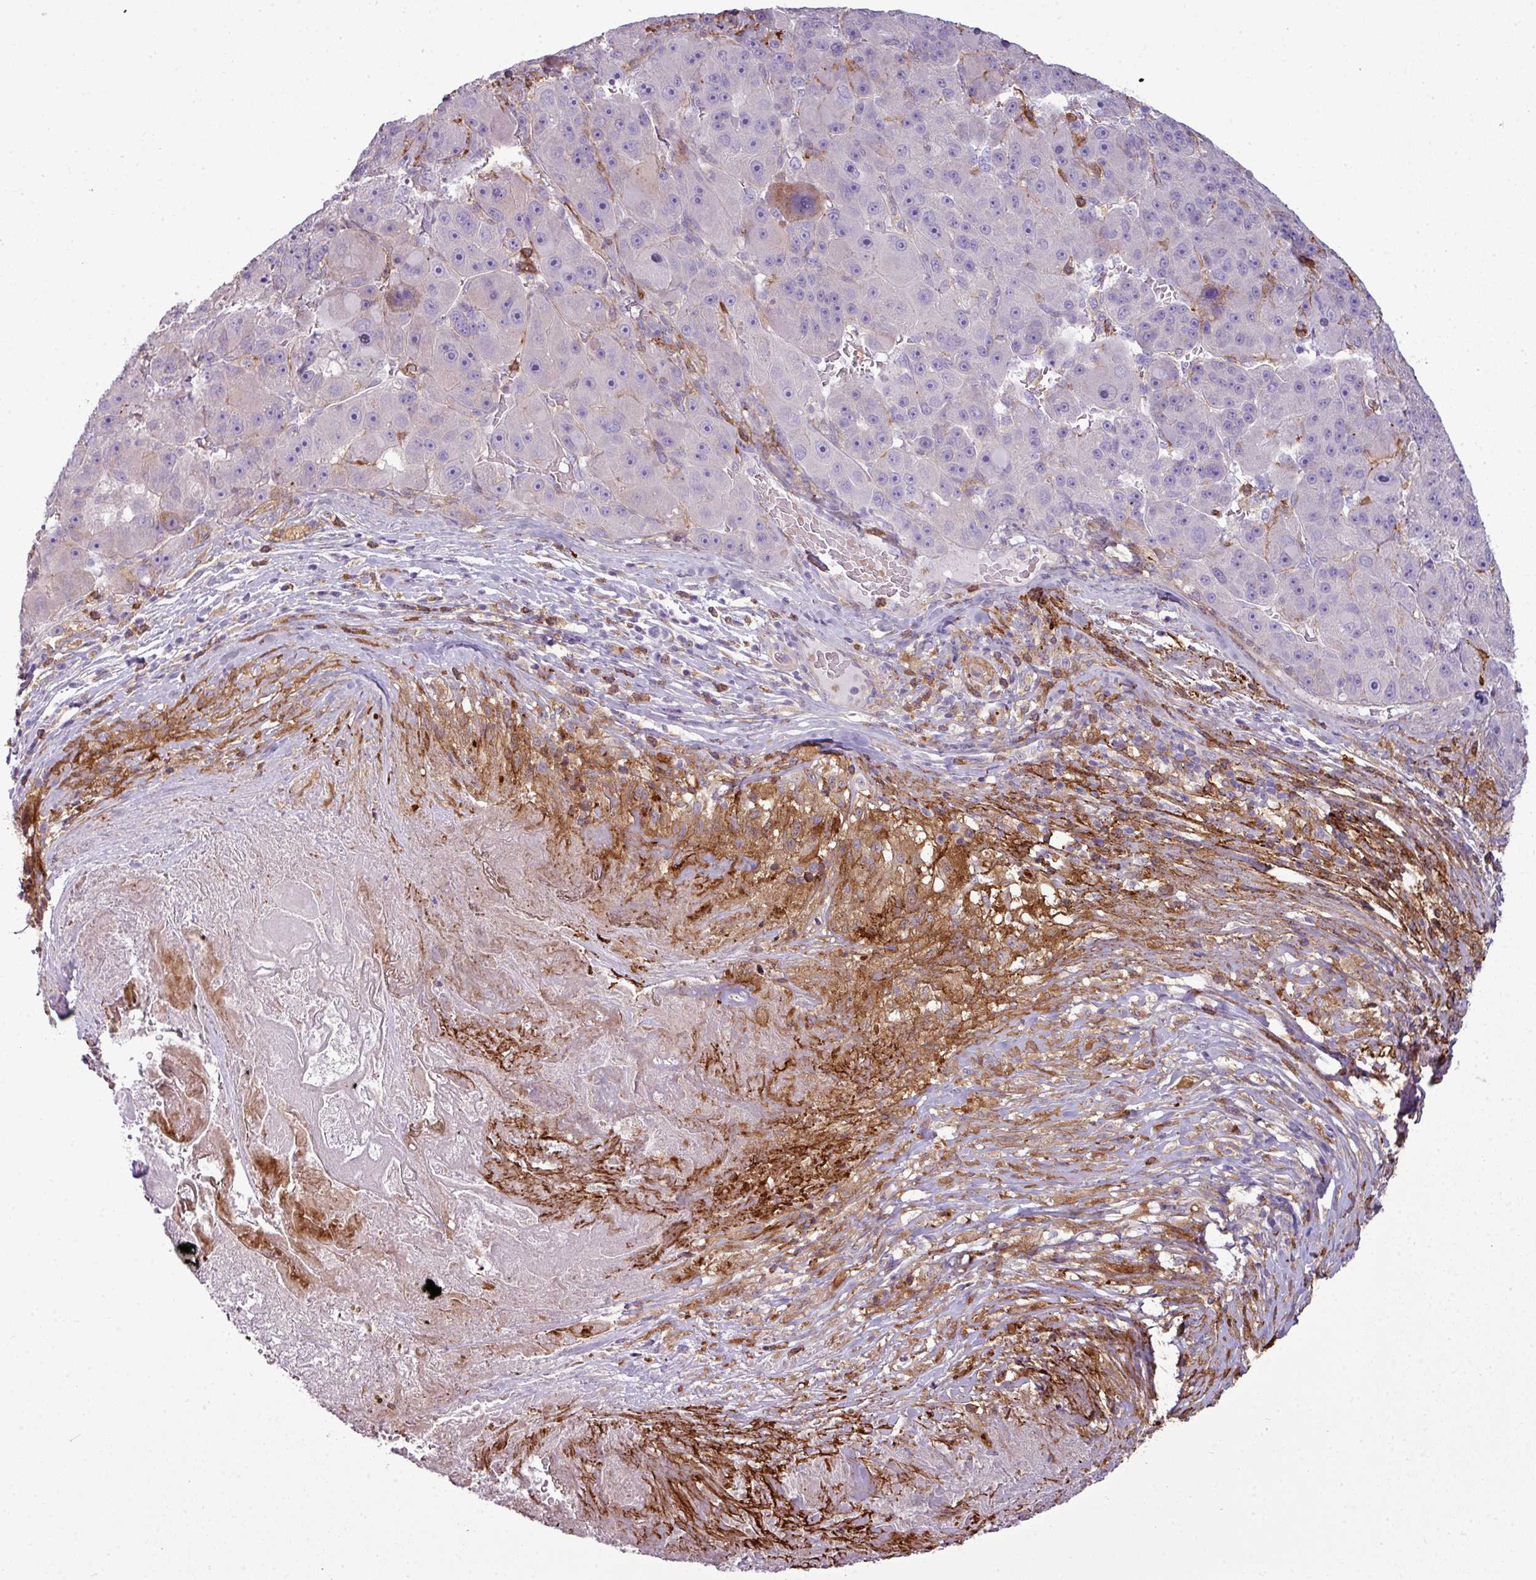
{"staining": {"intensity": "negative", "quantity": "none", "location": "none"}, "tissue": "liver cancer", "cell_type": "Tumor cells", "image_type": "cancer", "snomed": [{"axis": "morphology", "description": "Carcinoma, Hepatocellular, NOS"}, {"axis": "topography", "description": "Liver"}], "caption": "Immunohistochemical staining of human liver hepatocellular carcinoma exhibits no significant expression in tumor cells. (DAB IHC, high magnification).", "gene": "COL8A1", "patient": {"sex": "male", "age": 76}}